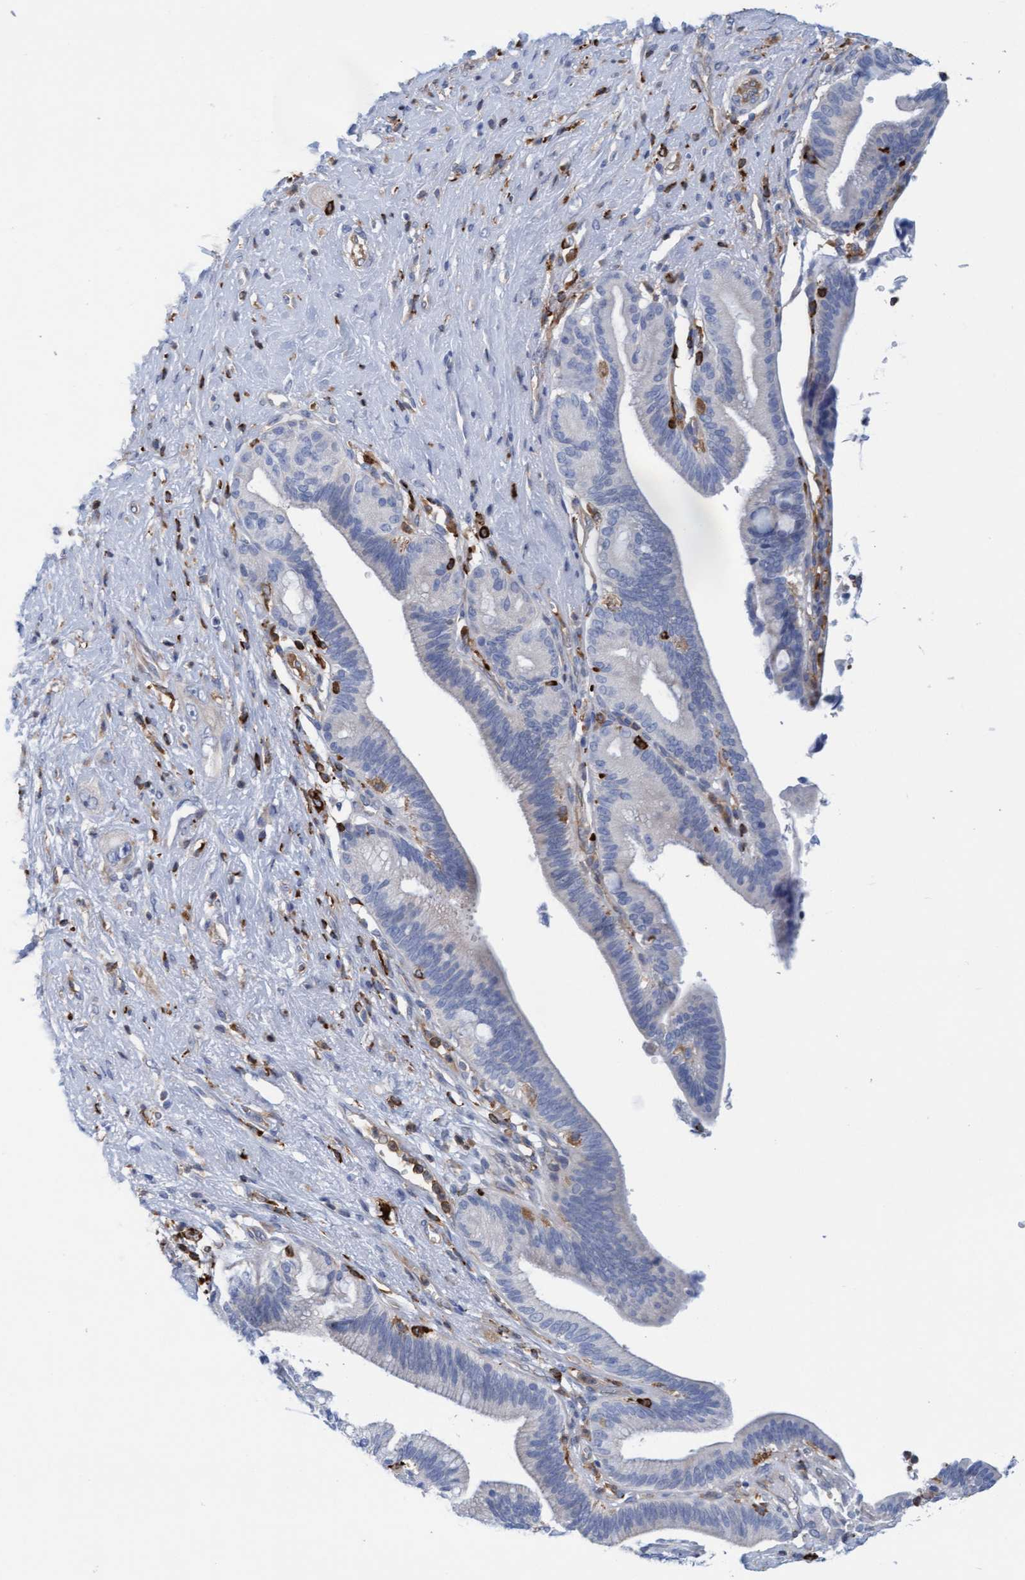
{"staining": {"intensity": "negative", "quantity": "none", "location": "none"}, "tissue": "pancreatic cancer", "cell_type": "Tumor cells", "image_type": "cancer", "snomed": [{"axis": "morphology", "description": "Adenocarcinoma, NOS"}, {"axis": "topography", "description": "Pancreas"}], "caption": "High magnification brightfield microscopy of pancreatic cancer stained with DAB (3,3'-diaminobenzidine) (brown) and counterstained with hematoxylin (blue): tumor cells show no significant staining. The staining was performed using DAB to visualize the protein expression in brown, while the nuclei were stained in blue with hematoxylin (Magnification: 20x).", "gene": "FNBP1", "patient": {"sex": "male", "age": 59}}